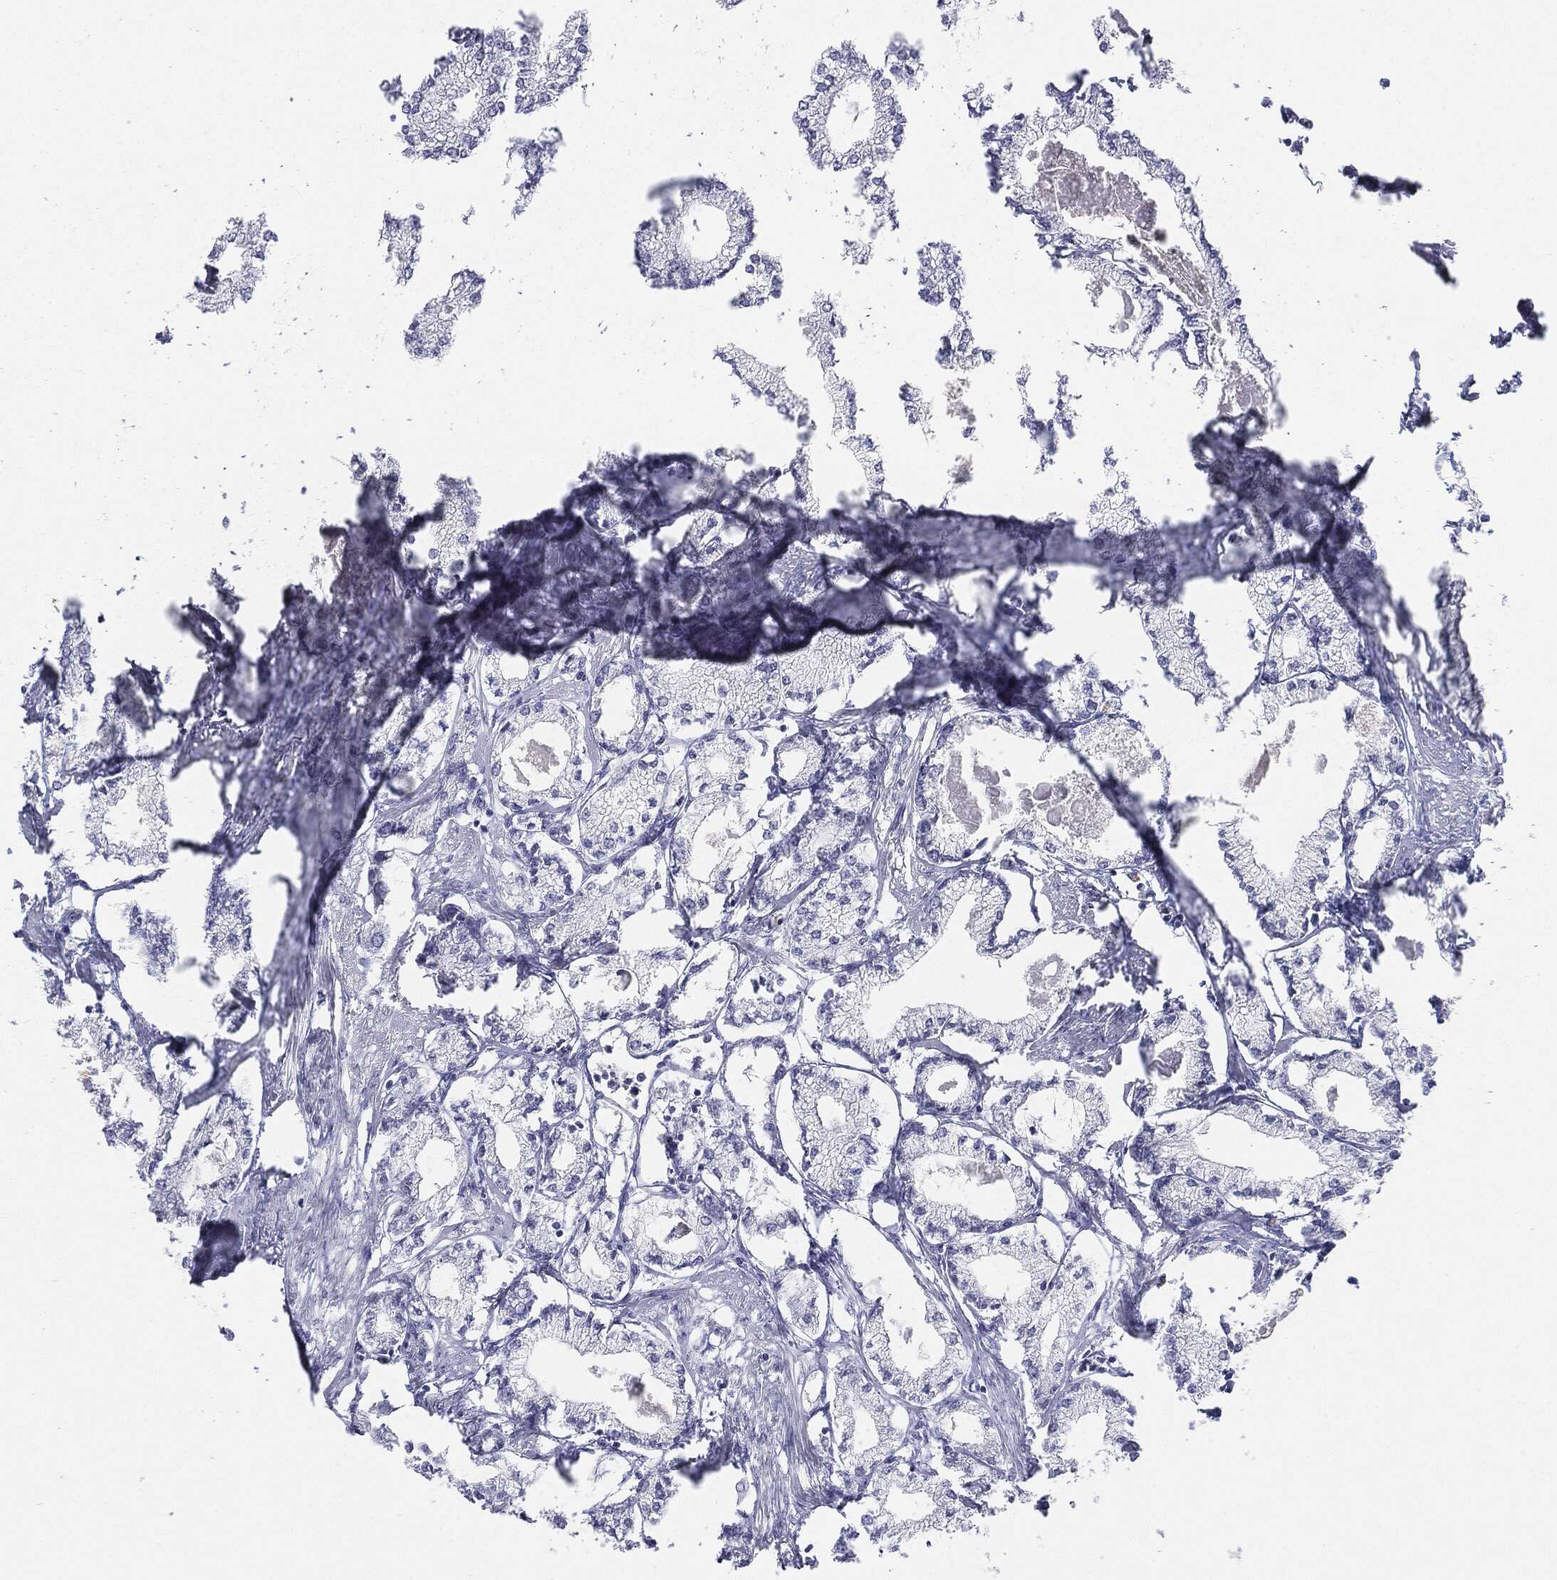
{"staining": {"intensity": "negative", "quantity": "none", "location": "none"}, "tissue": "prostate cancer", "cell_type": "Tumor cells", "image_type": "cancer", "snomed": [{"axis": "morphology", "description": "Adenocarcinoma, NOS"}, {"axis": "topography", "description": "Prostate"}], "caption": "Immunohistochemistry (IHC) histopathology image of human prostate cancer (adenocarcinoma) stained for a protein (brown), which shows no positivity in tumor cells. (DAB (3,3'-diaminobenzidine) immunohistochemistry (IHC) visualized using brightfield microscopy, high magnification).", "gene": "CGB1", "patient": {"sex": "male", "age": 56}}